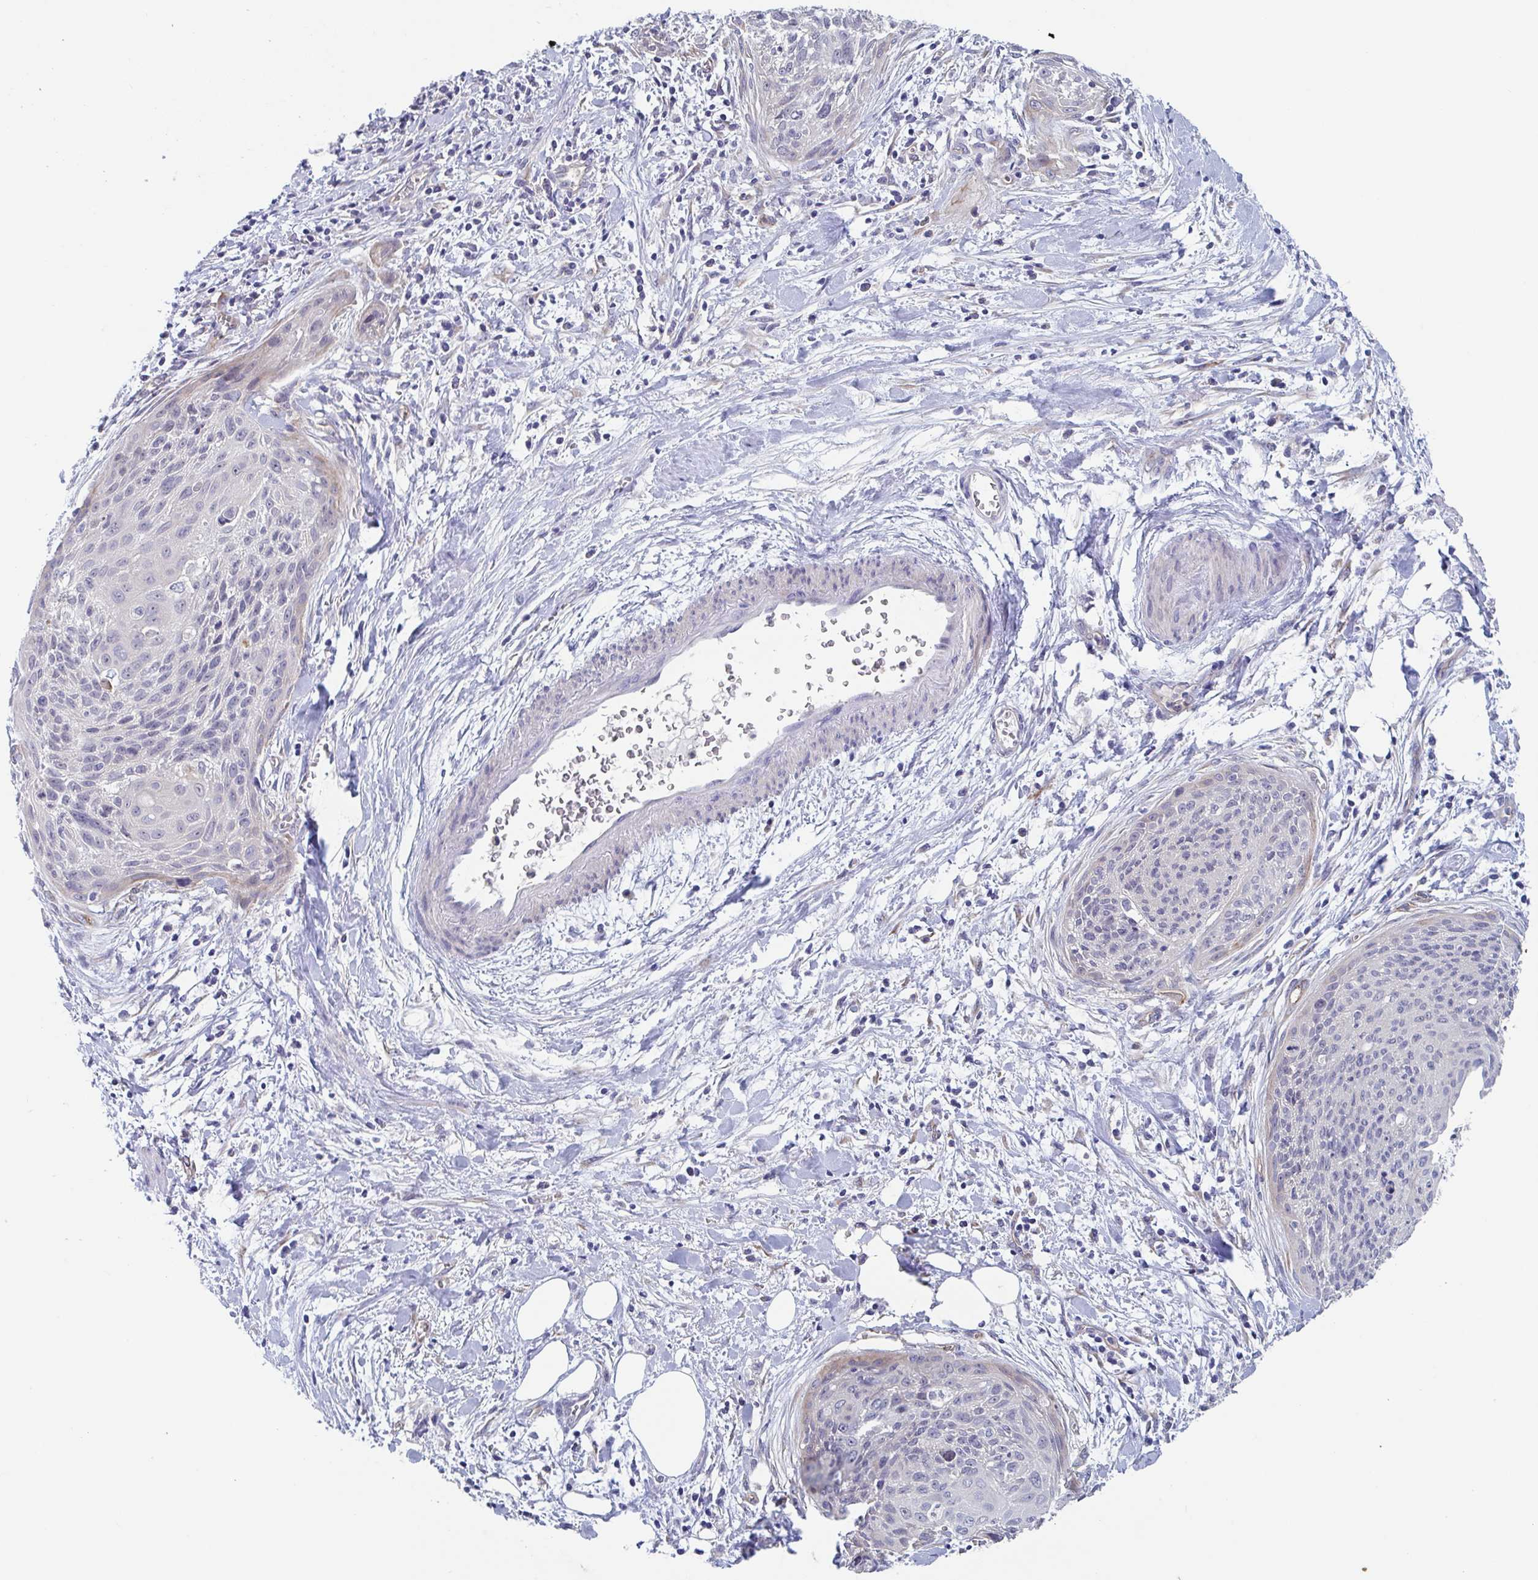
{"staining": {"intensity": "negative", "quantity": "none", "location": "none"}, "tissue": "cervical cancer", "cell_type": "Tumor cells", "image_type": "cancer", "snomed": [{"axis": "morphology", "description": "Squamous cell carcinoma, NOS"}, {"axis": "topography", "description": "Cervix"}], "caption": "Immunohistochemistry (IHC) micrograph of human squamous cell carcinoma (cervical) stained for a protein (brown), which reveals no positivity in tumor cells.", "gene": "ST14", "patient": {"sex": "female", "age": 55}}